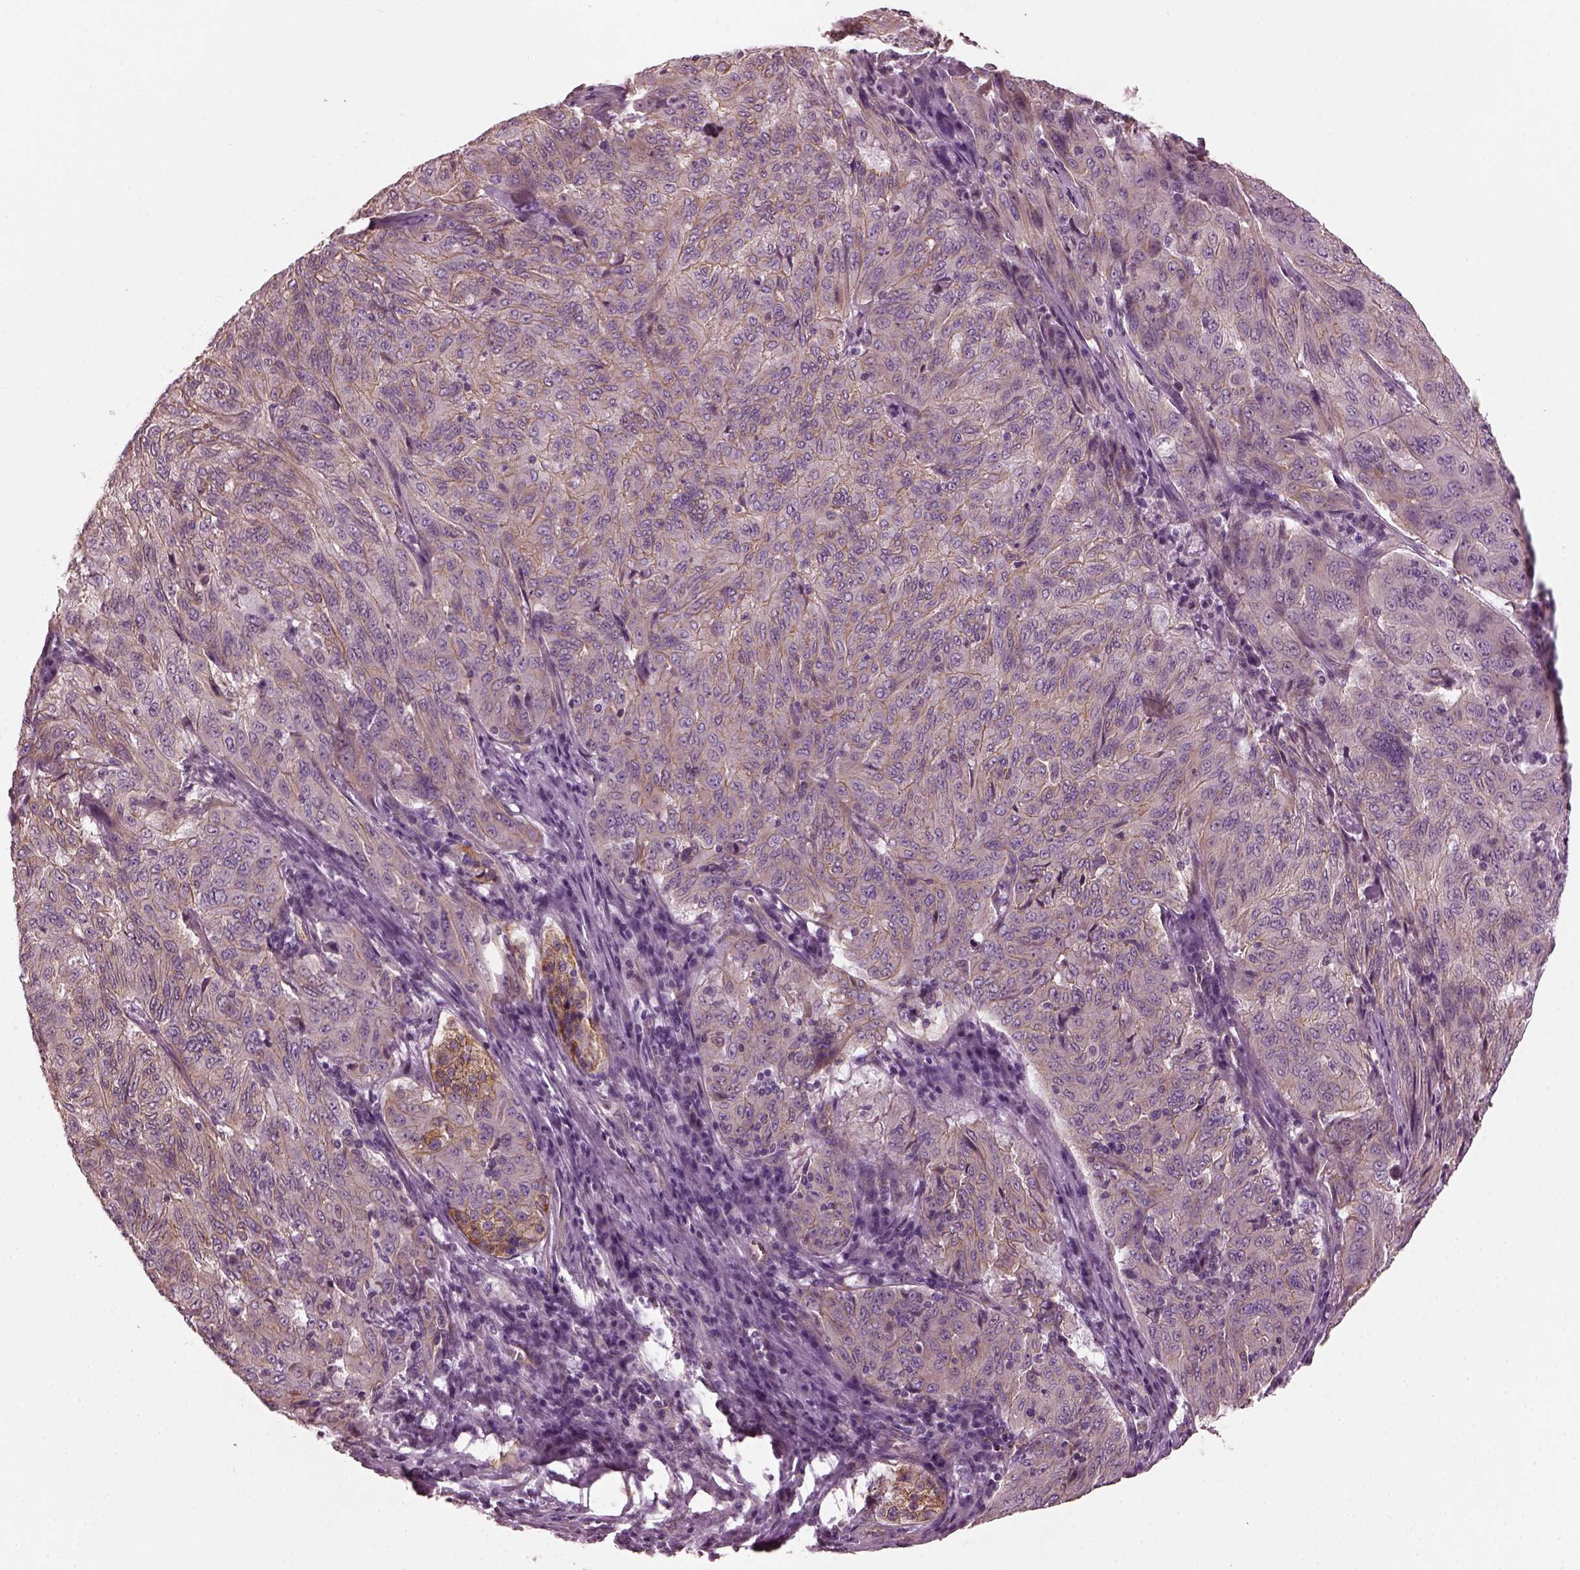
{"staining": {"intensity": "moderate", "quantity": ">75%", "location": "cytoplasmic/membranous"}, "tissue": "pancreatic cancer", "cell_type": "Tumor cells", "image_type": "cancer", "snomed": [{"axis": "morphology", "description": "Adenocarcinoma, NOS"}, {"axis": "topography", "description": "Pancreas"}], "caption": "Immunohistochemistry image of human adenocarcinoma (pancreatic) stained for a protein (brown), which demonstrates medium levels of moderate cytoplasmic/membranous staining in about >75% of tumor cells.", "gene": "ODAD1", "patient": {"sex": "male", "age": 63}}